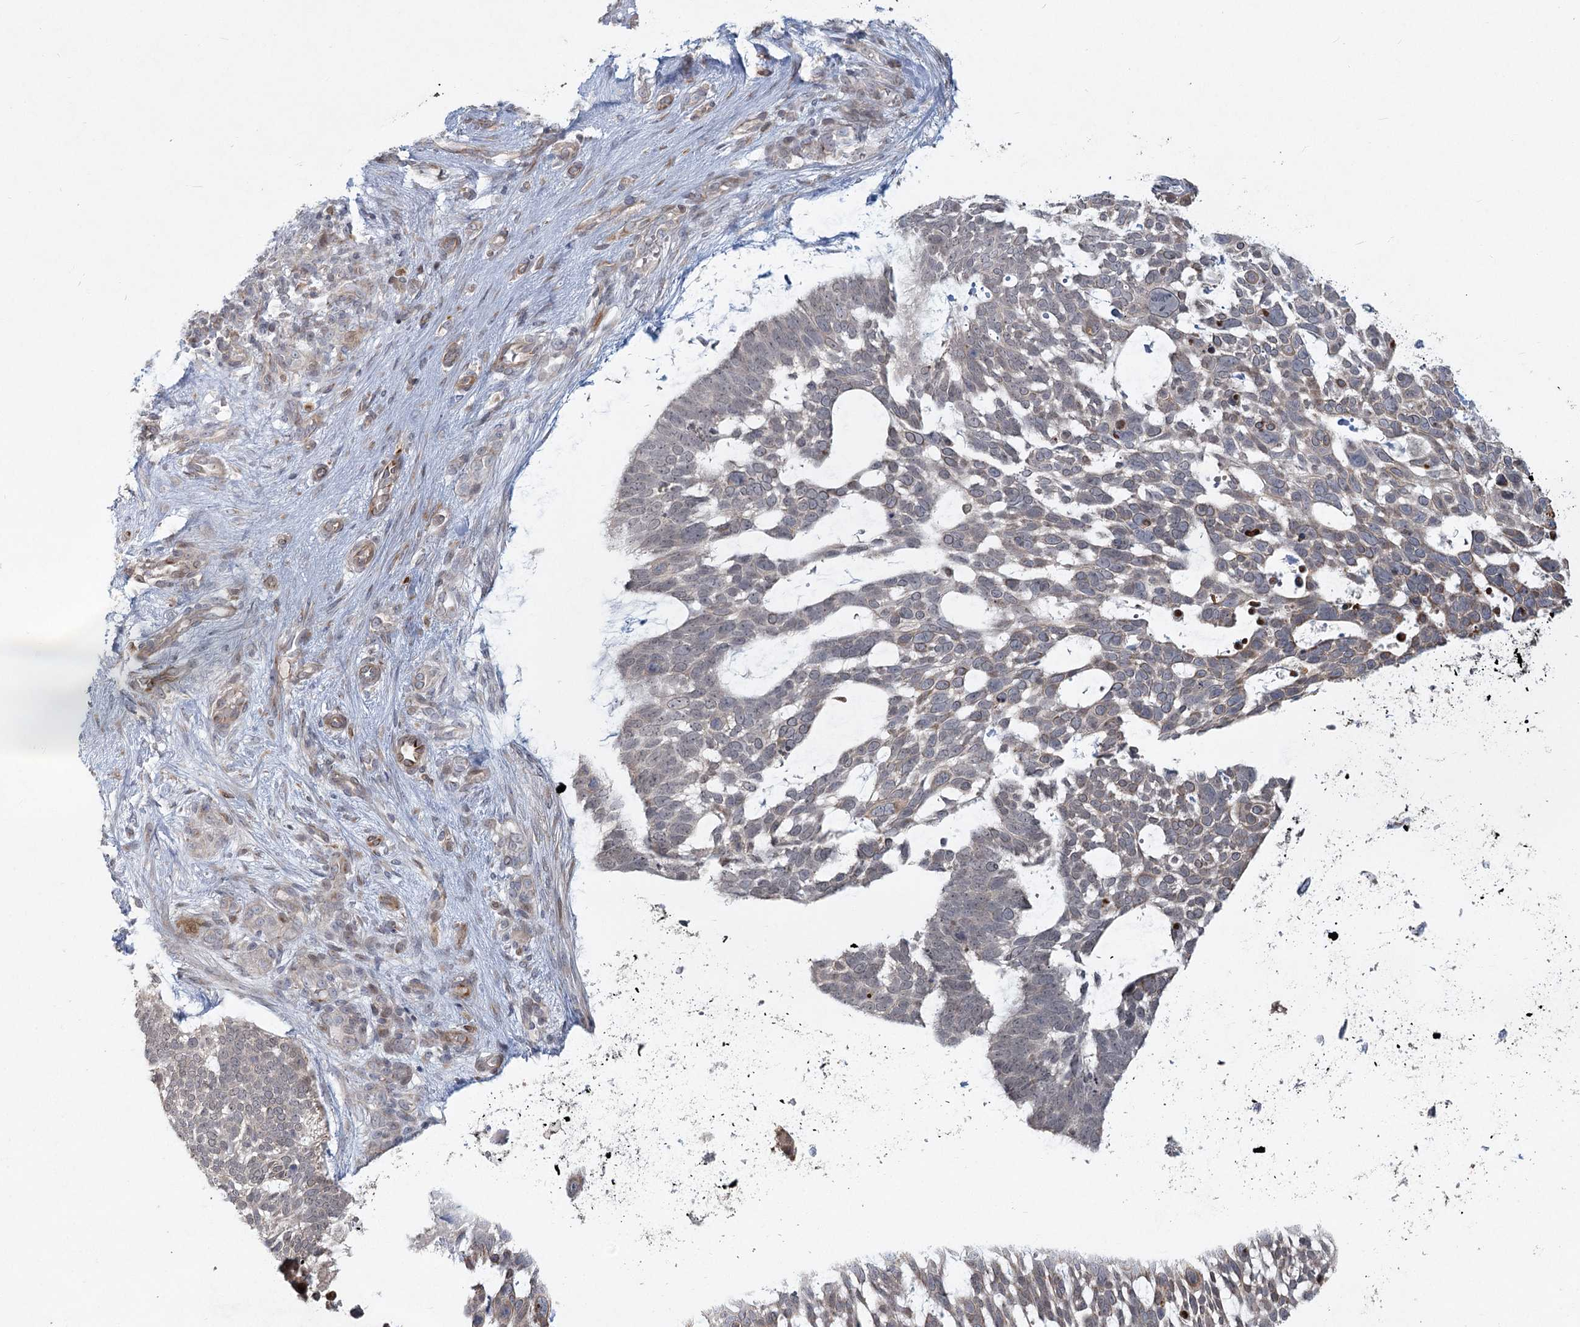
{"staining": {"intensity": "weak", "quantity": "<25%", "location": "cytoplasmic/membranous"}, "tissue": "skin cancer", "cell_type": "Tumor cells", "image_type": "cancer", "snomed": [{"axis": "morphology", "description": "Basal cell carcinoma"}, {"axis": "topography", "description": "Skin"}], "caption": "This photomicrograph is of basal cell carcinoma (skin) stained with immunohistochemistry (IHC) to label a protein in brown with the nuclei are counter-stained blue. There is no positivity in tumor cells.", "gene": "LRP2BP", "patient": {"sex": "male", "age": 88}}